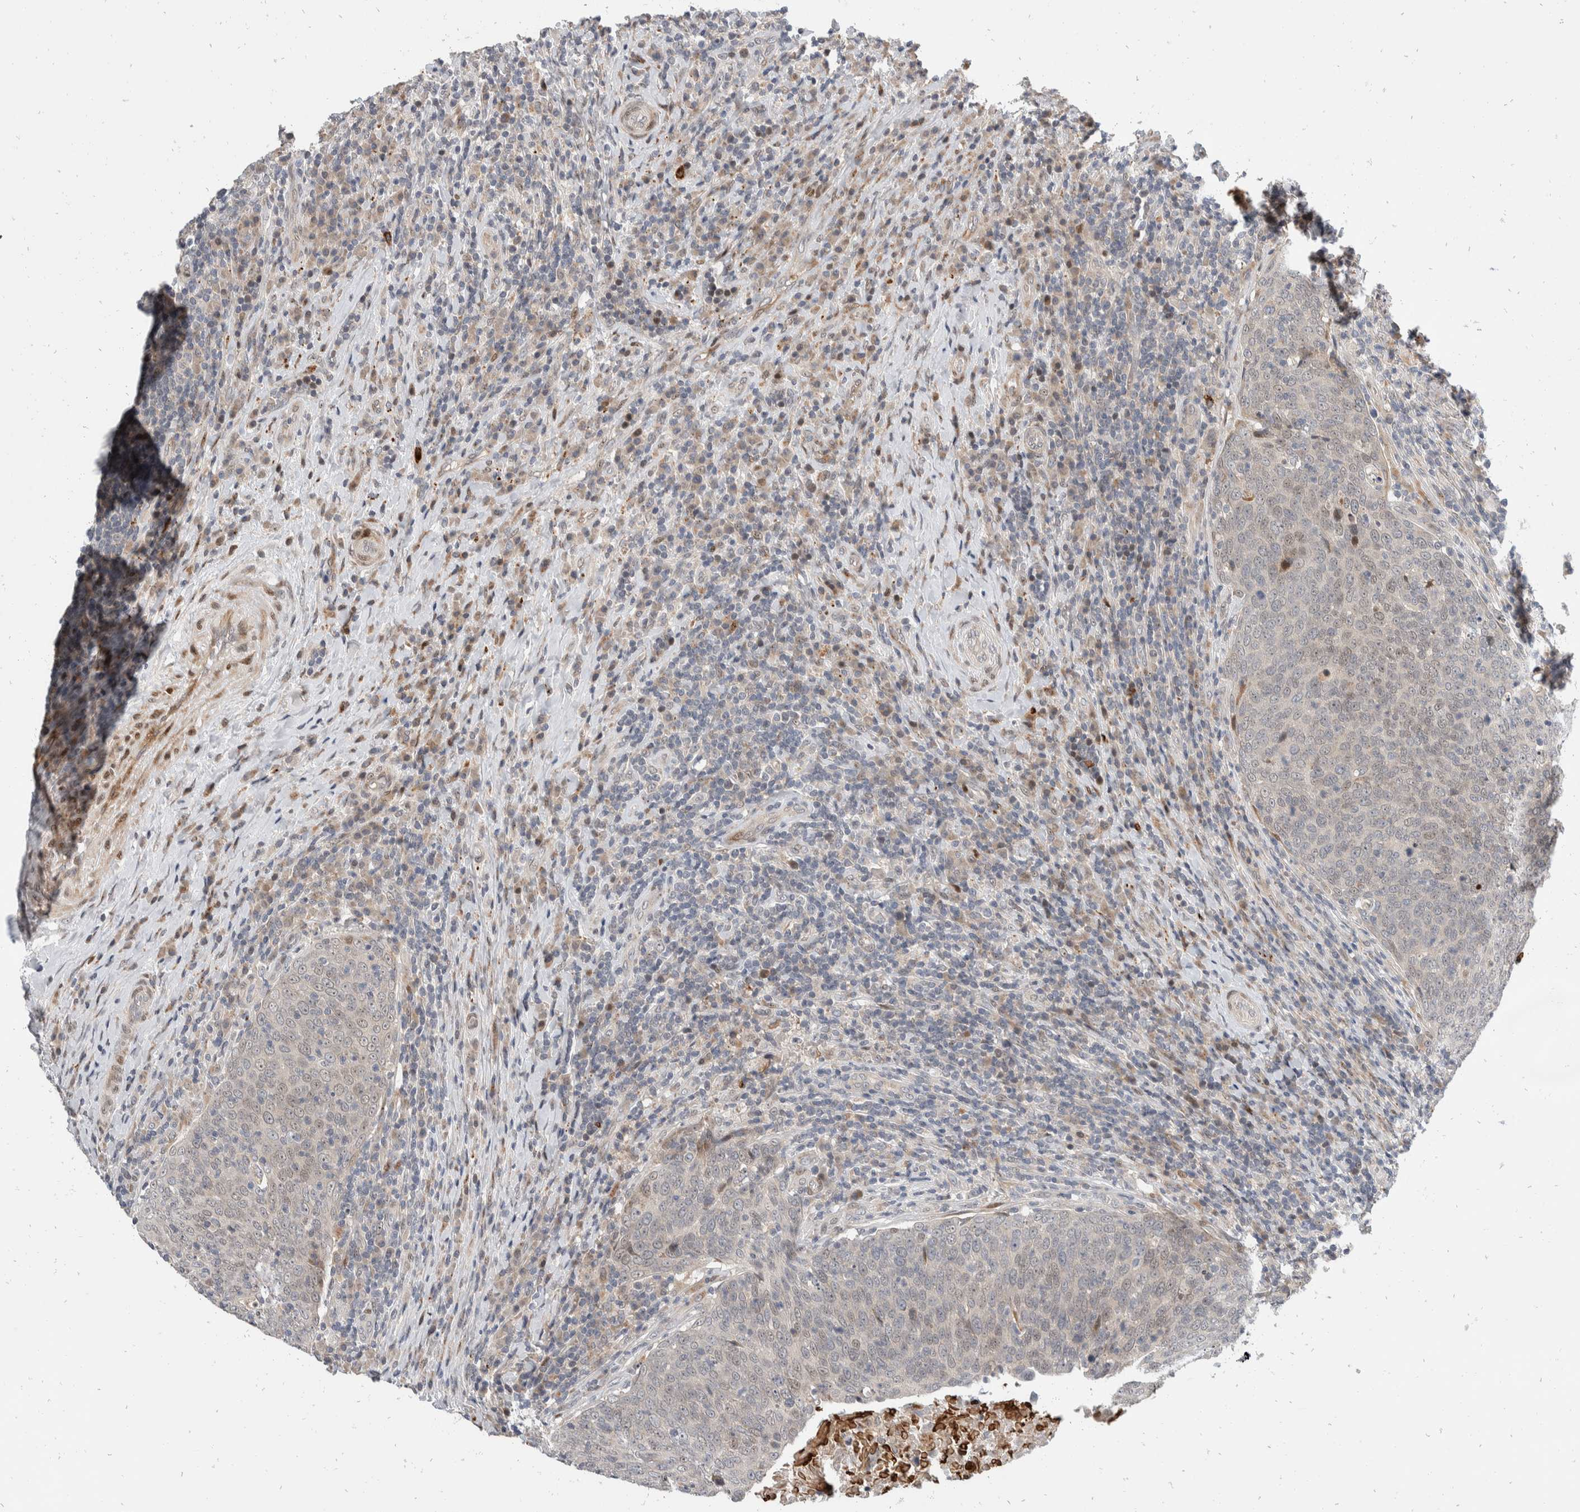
{"staining": {"intensity": "weak", "quantity": "<25%", "location": "nuclear"}, "tissue": "head and neck cancer", "cell_type": "Tumor cells", "image_type": "cancer", "snomed": [{"axis": "morphology", "description": "Squamous cell carcinoma, NOS"}, {"axis": "morphology", "description": "Squamous cell carcinoma, metastatic, NOS"}, {"axis": "topography", "description": "Lymph node"}, {"axis": "topography", "description": "Head-Neck"}], "caption": "A histopathology image of human squamous cell carcinoma (head and neck) is negative for staining in tumor cells.", "gene": "ZNF703", "patient": {"sex": "male", "age": 62}}